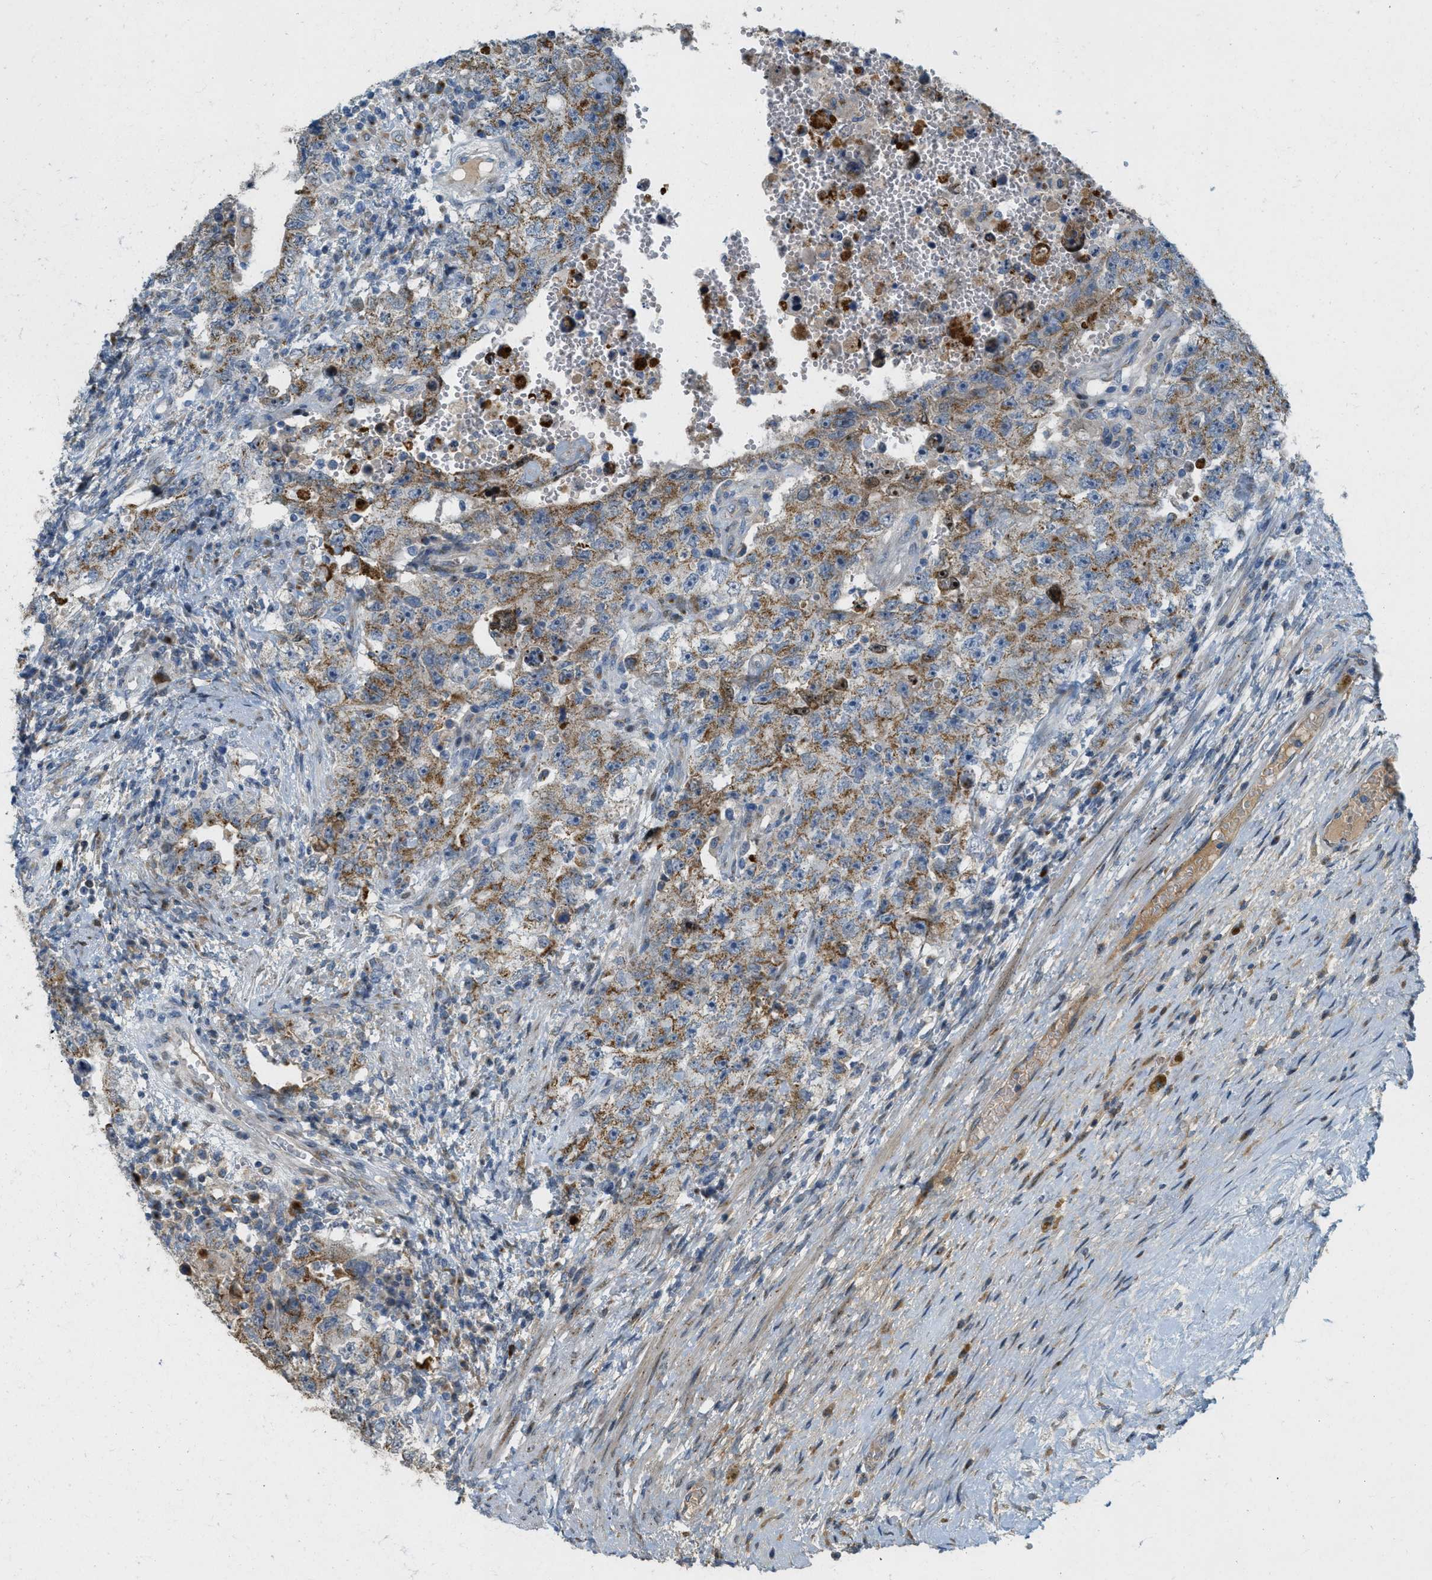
{"staining": {"intensity": "moderate", "quantity": ">75%", "location": "cytoplasmic/membranous"}, "tissue": "testis cancer", "cell_type": "Tumor cells", "image_type": "cancer", "snomed": [{"axis": "morphology", "description": "Carcinoma, Embryonal, NOS"}, {"axis": "topography", "description": "Testis"}], "caption": "Immunohistochemistry (IHC) photomicrograph of neoplastic tissue: testis cancer (embryonal carcinoma) stained using IHC shows medium levels of moderate protein expression localized specifically in the cytoplasmic/membranous of tumor cells, appearing as a cytoplasmic/membranous brown color.", "gene": "ZFPL1", "patient": {"sex": "male", "age": 26}}